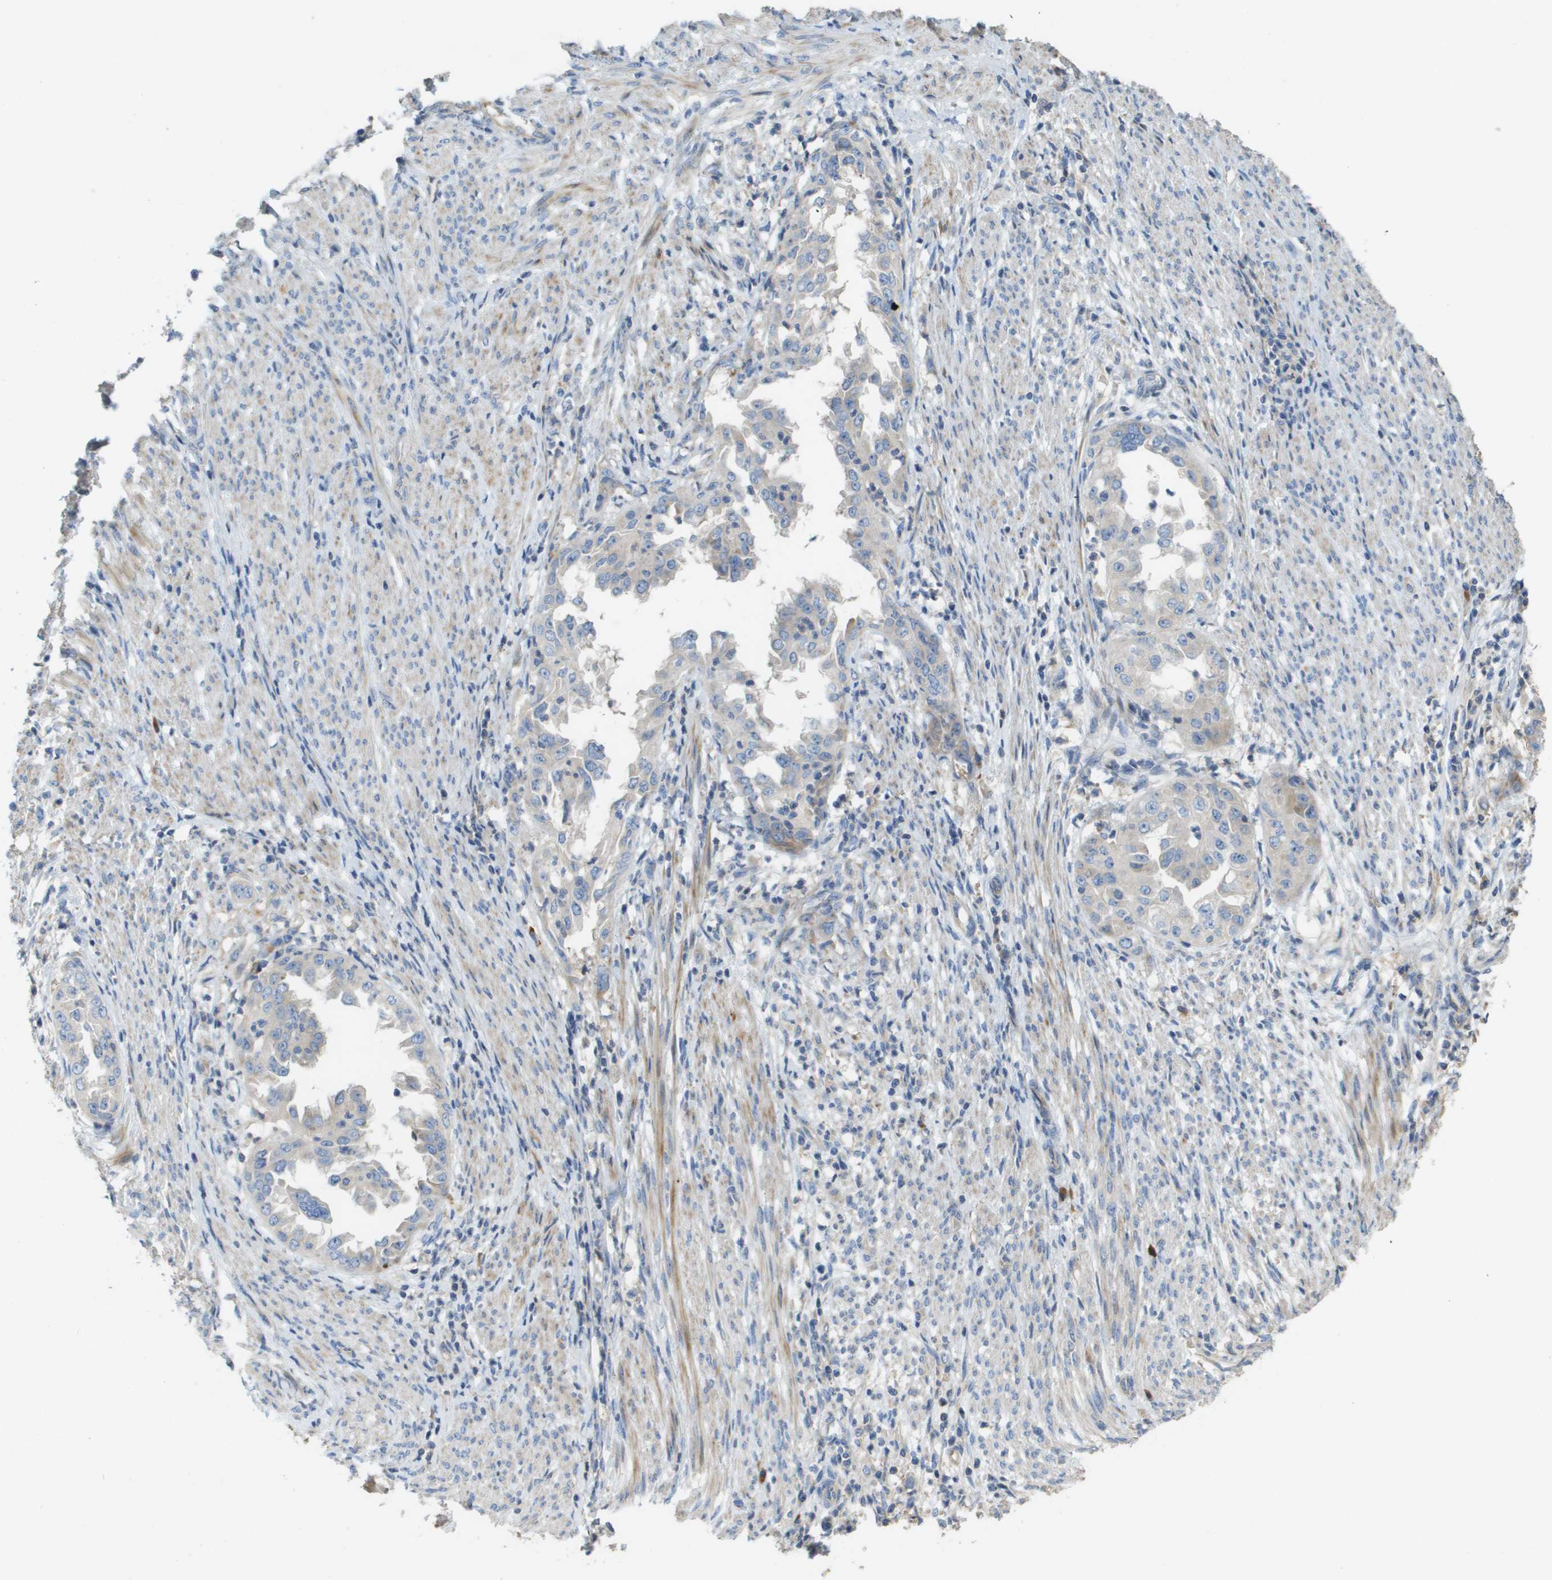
{"staining": {"intensity": "negative", "quantity": "none", "location": "none"}, "tissue": "endometrial cancer", "cell_type": "Tumor cells", "image_type": "cancer", "snomed": [{"axis": "morphology", "description": "Adenocarcinoma, NOS"}, {"axis": "topography", "description": "Endometrium"}], "caption": "DAB immunohistochemical staining of adenocarcinoma (endometrial) demonstrates no significant expression in tumor cells. (DAB immunohistochemistry visualized using brightfield microscopy, high magnification).", "gene": "CASP10", "patient": {"sex": "female", "age": 85}}